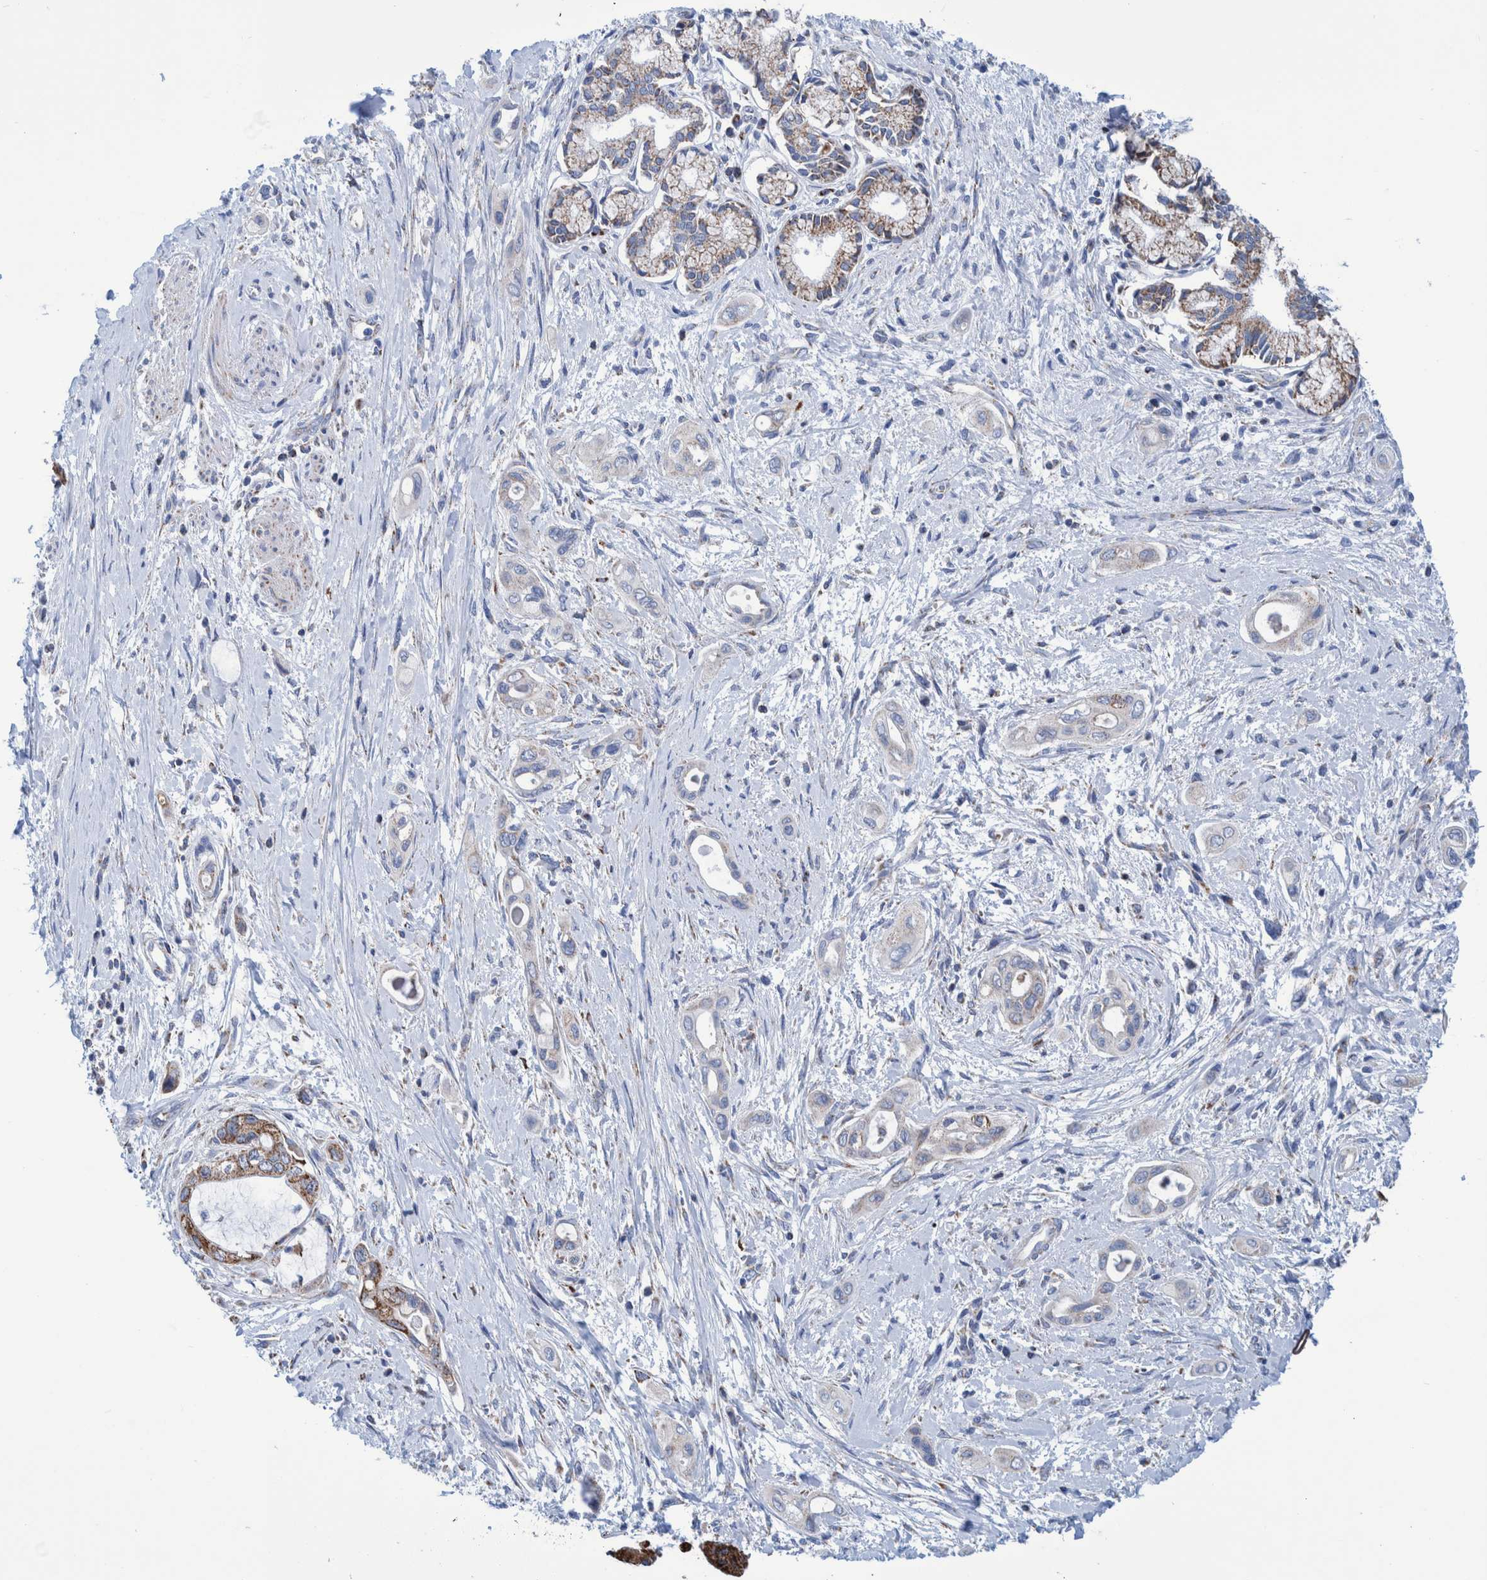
{"staining": {"intensity": "moderate", "quantity": "<25%", "location": "cytoplasmic/membranous"}, "tissue": "pancreatic cancer", "cell_type": "Tumor cells", "image_type": "cancer", "snomed": [{"axis": "morphology", "description": "Adenocarcinoma, NOS"}, {"axis": "topography", "description": "Pancreas"}], "caption": "A histopathology image of human adenocarcinoma (pancreatic) stained for a protein displays moderate cytoplasmic/membranous brown staining in tumor cells.", "gene": "BZW2", "patient": {"sex": "male", "age": 59}}